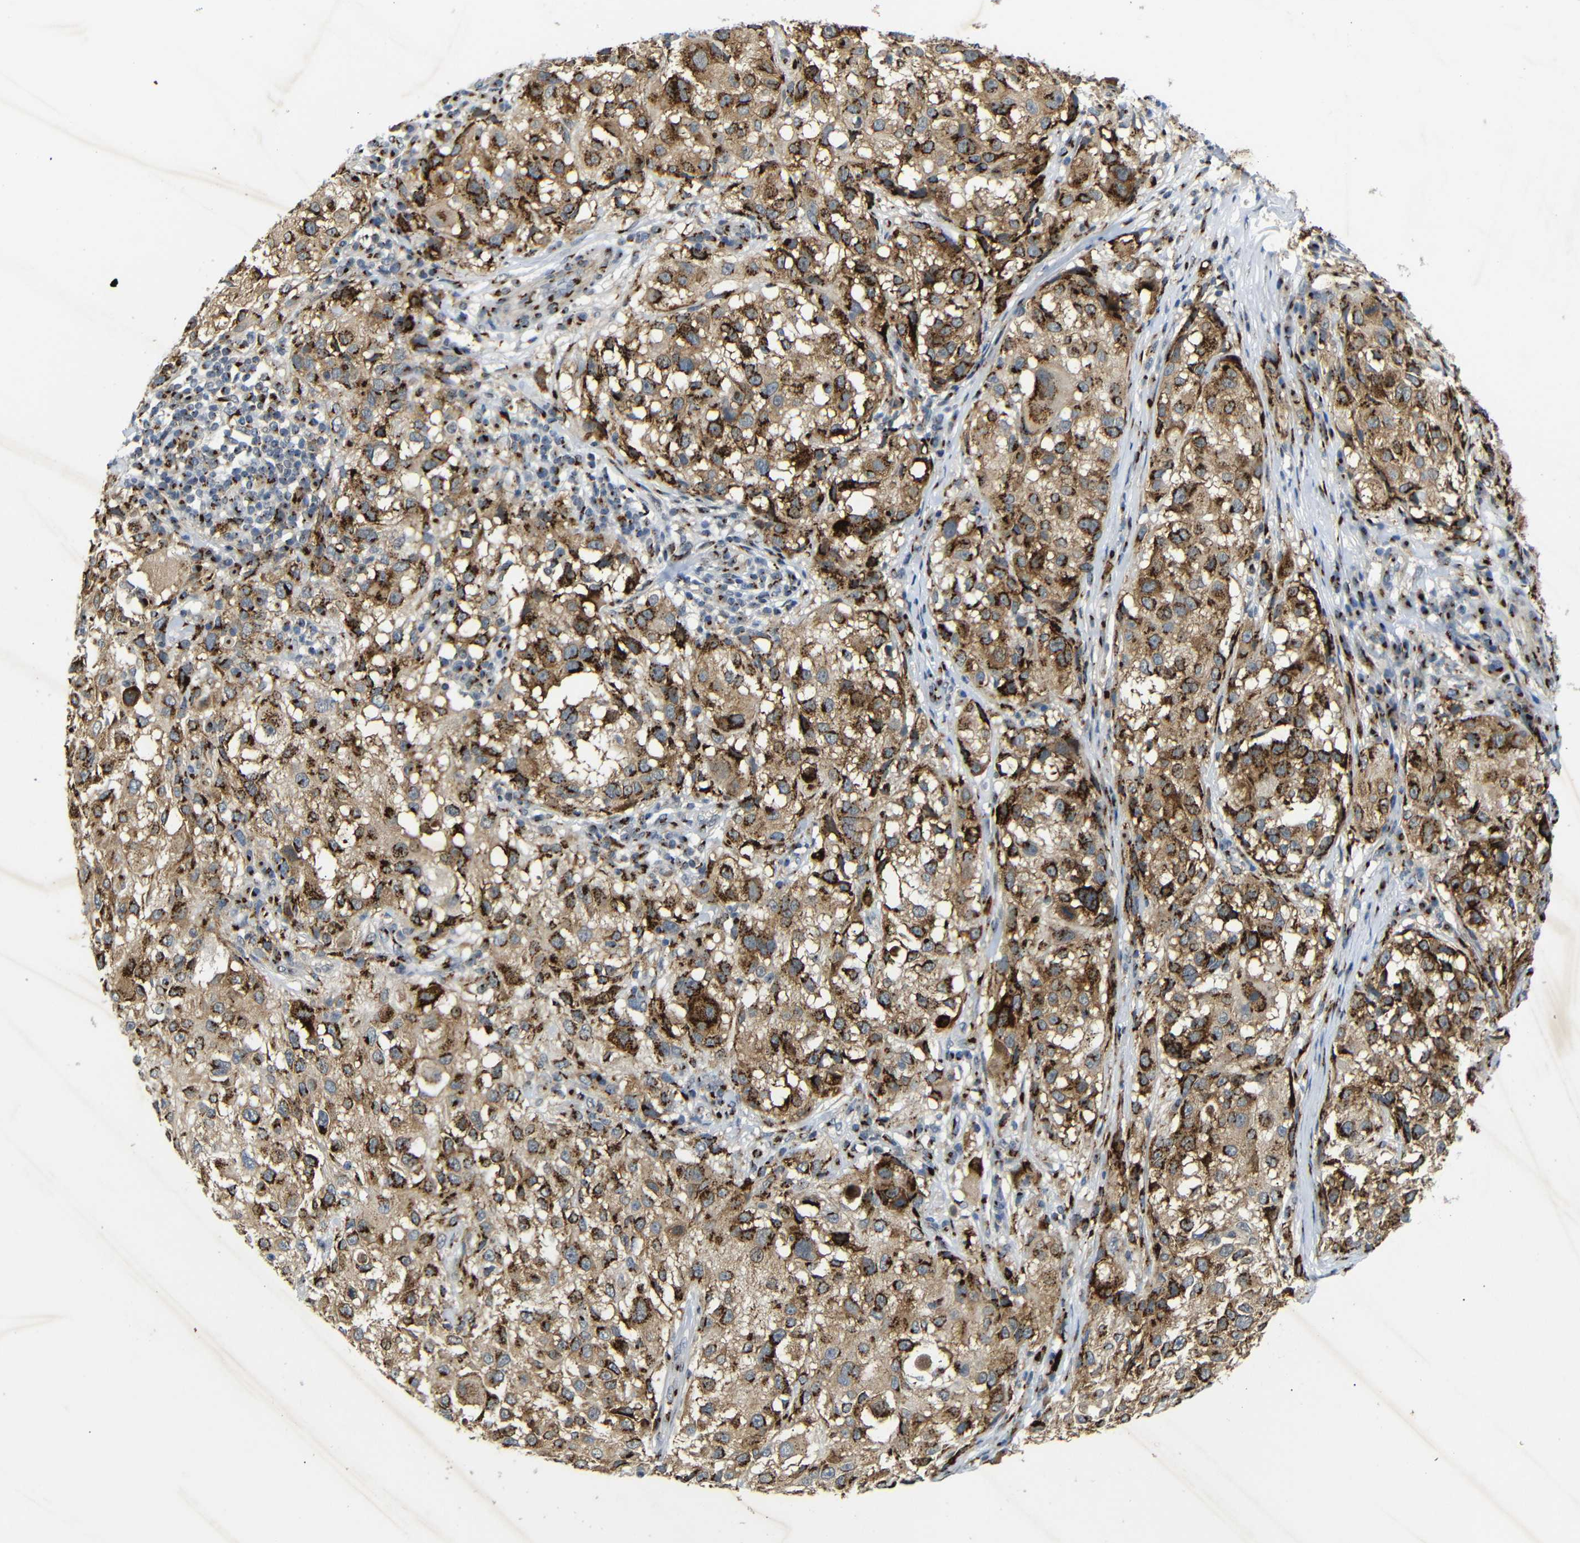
{"staining": {"intensity": "strong", "quantity": ">75%", "location": "cytoplasmic/membranous"}, "tissue": "melanoma", "cell_type": "Tumor cells", "image_type": "cancer", "snomed": [{"axis": "morphology", "description": "Necrosis, NOS"}, {"axis": "morphology", "description": "Malignant melanoma, NOS"}, {"axis": "topography", "description": "Skin"}], "caption": "Protein staining shows strong cytoplasmic/membranous expression in approximately >75% of tumor cells in malignant melanoma.", "gene": "TGOLN2", "patient": {"sex": "female", "age": 87}}